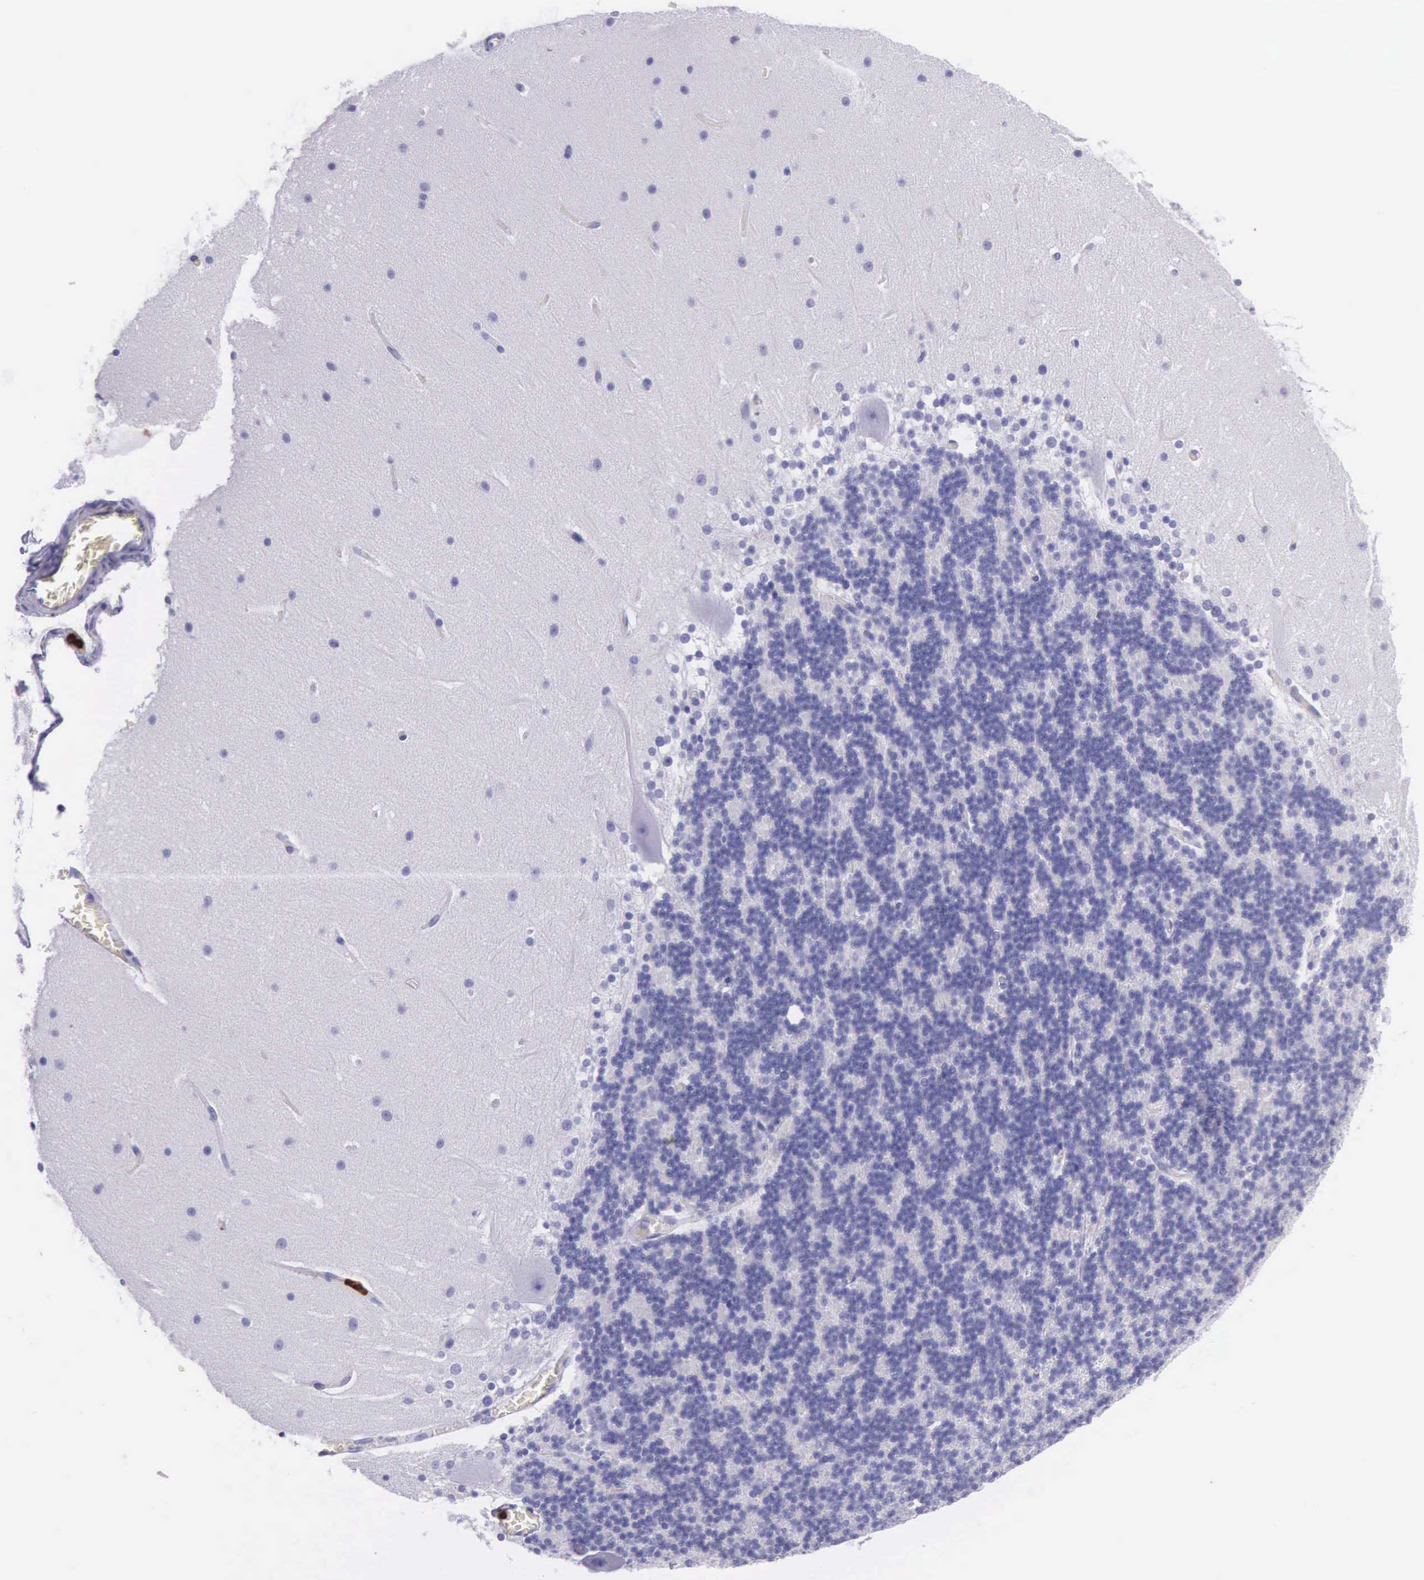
{"staining": {"intensity": "negative", "quantity": "none", "location": "none"}, "tissue": "cerebellum", "cell_type": "Cells in granular layer", "image_type": "normal", "snomed": [{"axis": "morphology", "description": "Normal tissue, NOS"}, {"axis": "topography", "description": "Cerebellum"}], "caption": "Image shows no significant protein positivity in cells in granular layer of benign cerebellum.", "gene": "FCN1", "patient": {"sex": "female", "age": 19}}